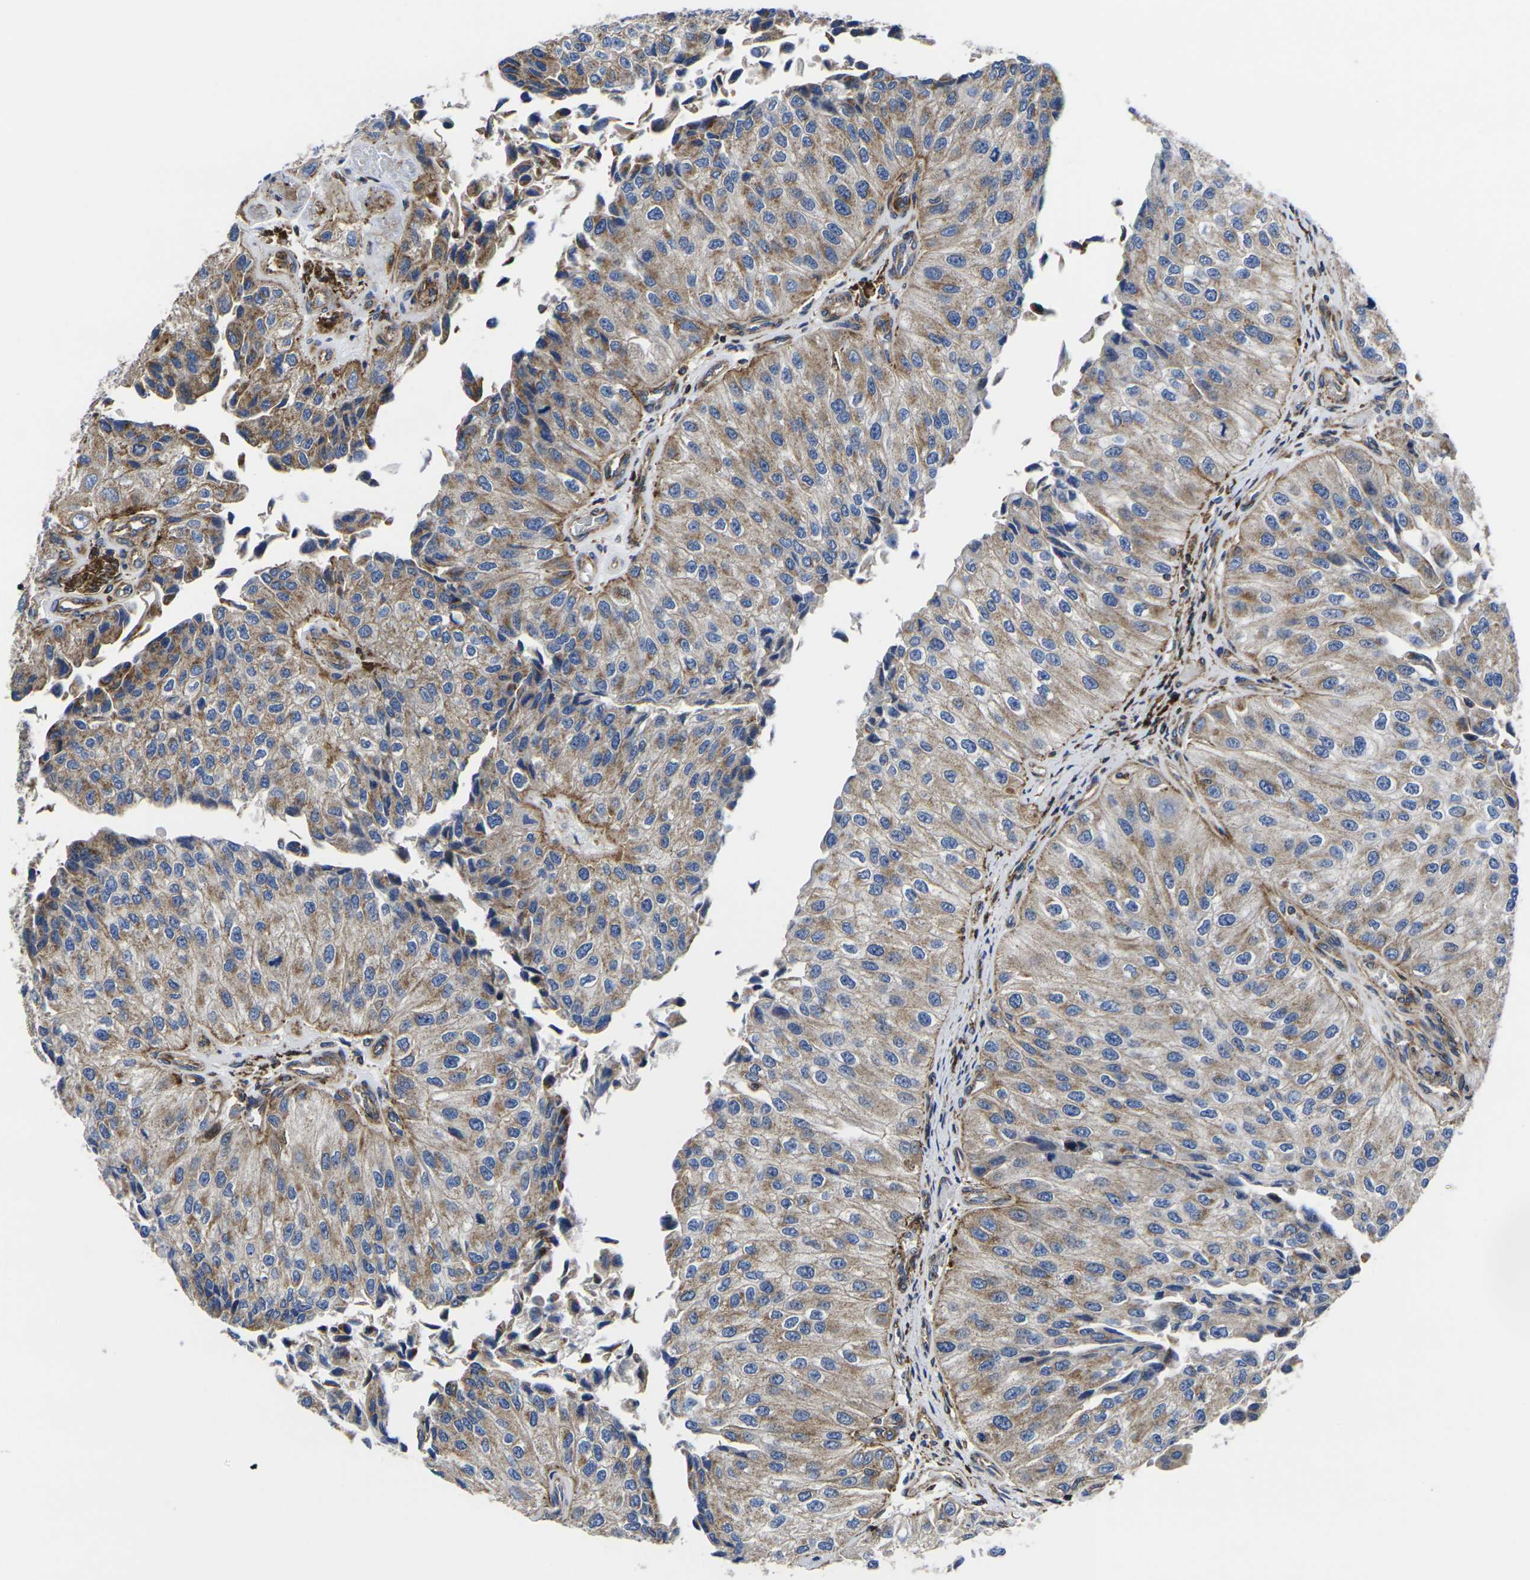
{"staining": {"intensity": "weak", "quantity": ">75%", "location": "cytoplasmic/membranous"}, "tissue": "urothelial cancer", "cell_type": "Tumor cells", "image_type": "cancer", "snomed": [{"axis": "morphology", "description": "Urothelial carcinoma, High grade"}, {"axis": "topography", "description": "Kidney"}, {"axis": "topography", "description": "Urinary bladder"}], "caption": "The photomicrograph exhibits immunohistochemical staining of urothelial cancer. There is weak cytoplasmic/membranous staining is identified in approximately >75% of tumor cells.", "gene": "GPR4", "patient": {"sex": "male", "age": 77}}